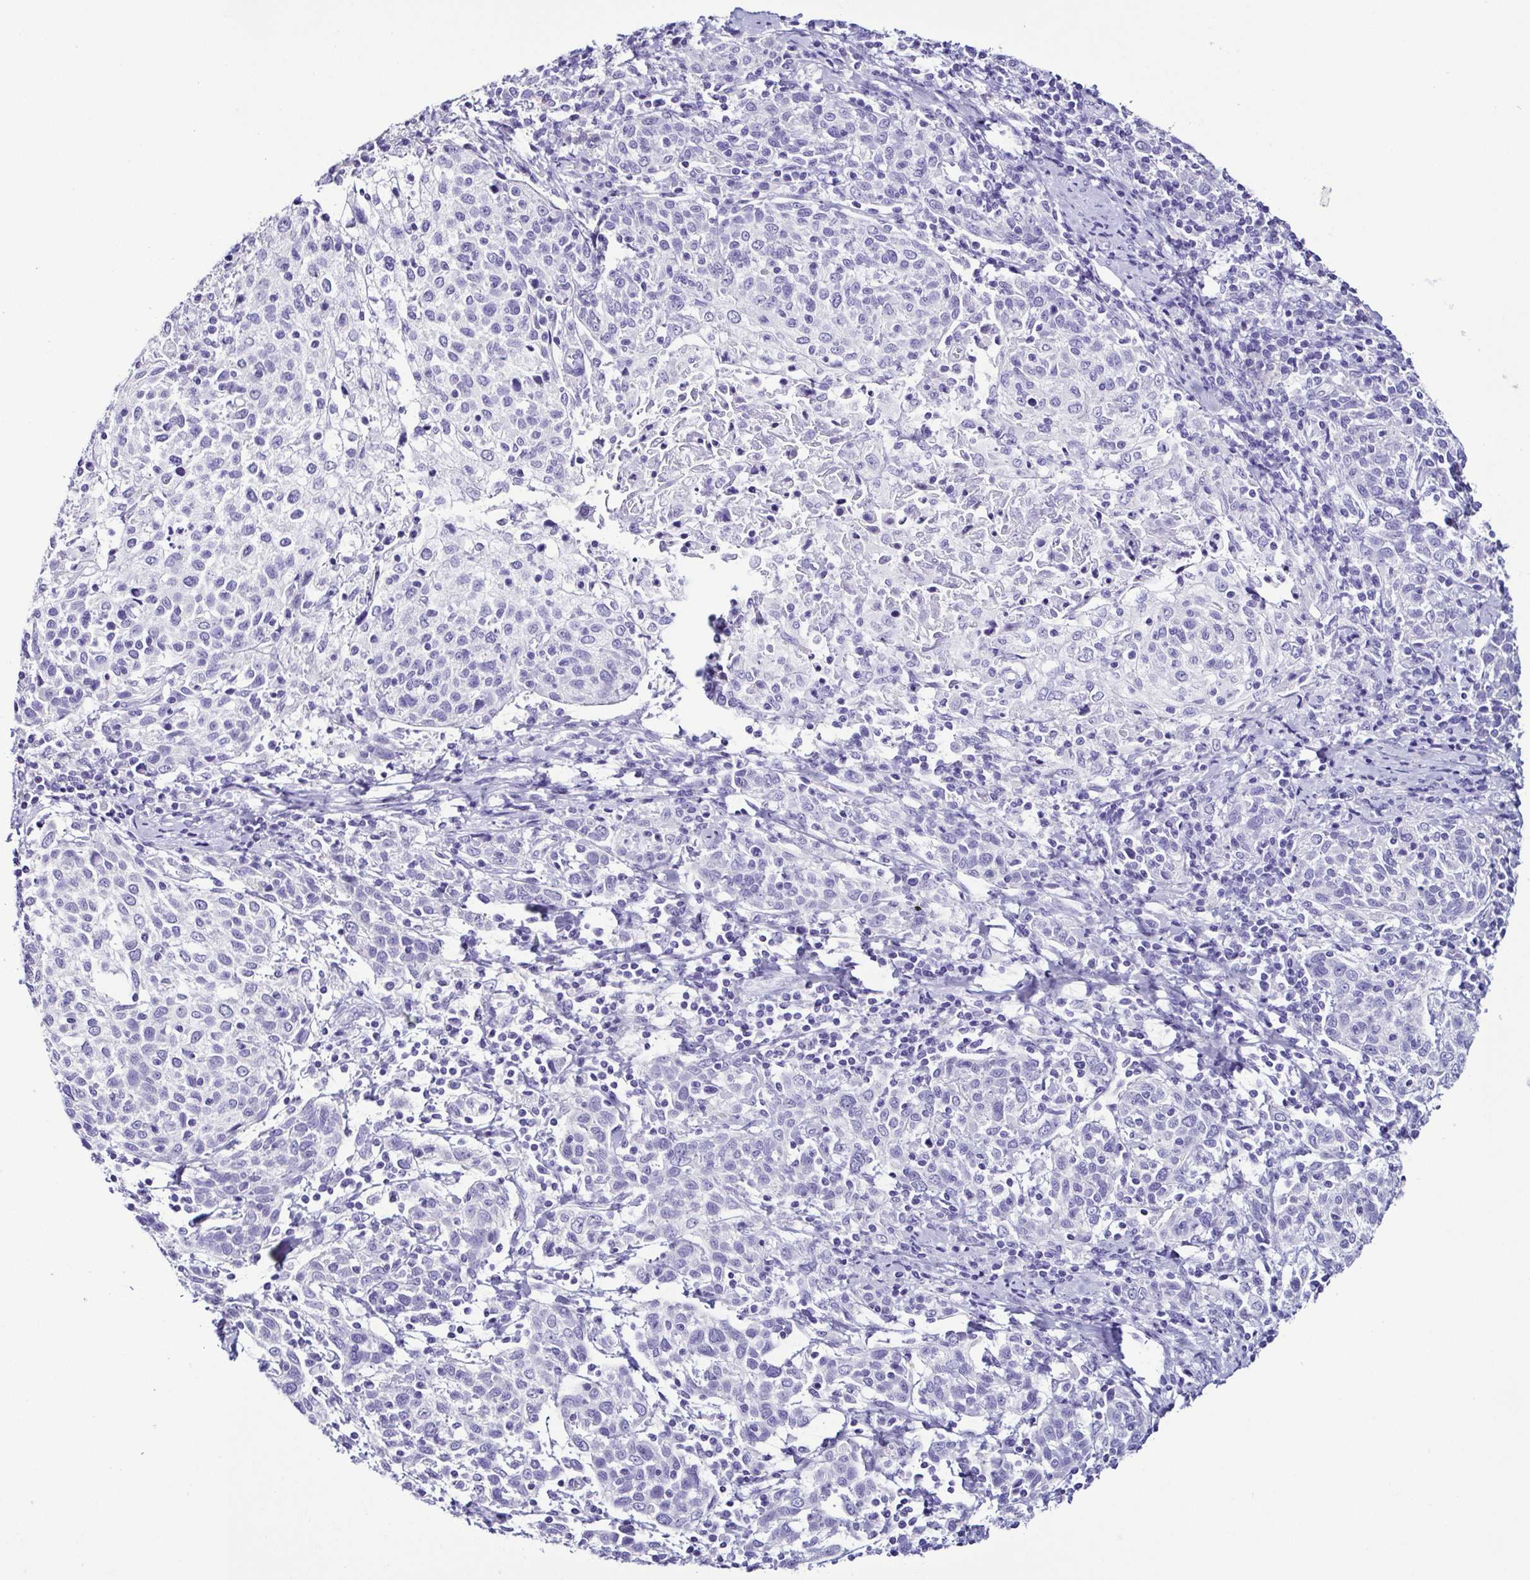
{"staining": {"intensity": "negative", "quantity": "none", "location": "none"}, "tissue": "cervical cancer", "cell_type": "Tumor cells", "image_type": "cancer", "snomed": [{"axis": "morphology", "description": "Squamous cell carcinoma, NOS"}, {"axis": "topography", "description": "Cervix"}], "caption": "Tumor cells show no significant protein positivity in cervical cancer.", "gene": "SRL", "patient": {"sex": "female", "age": 61}}